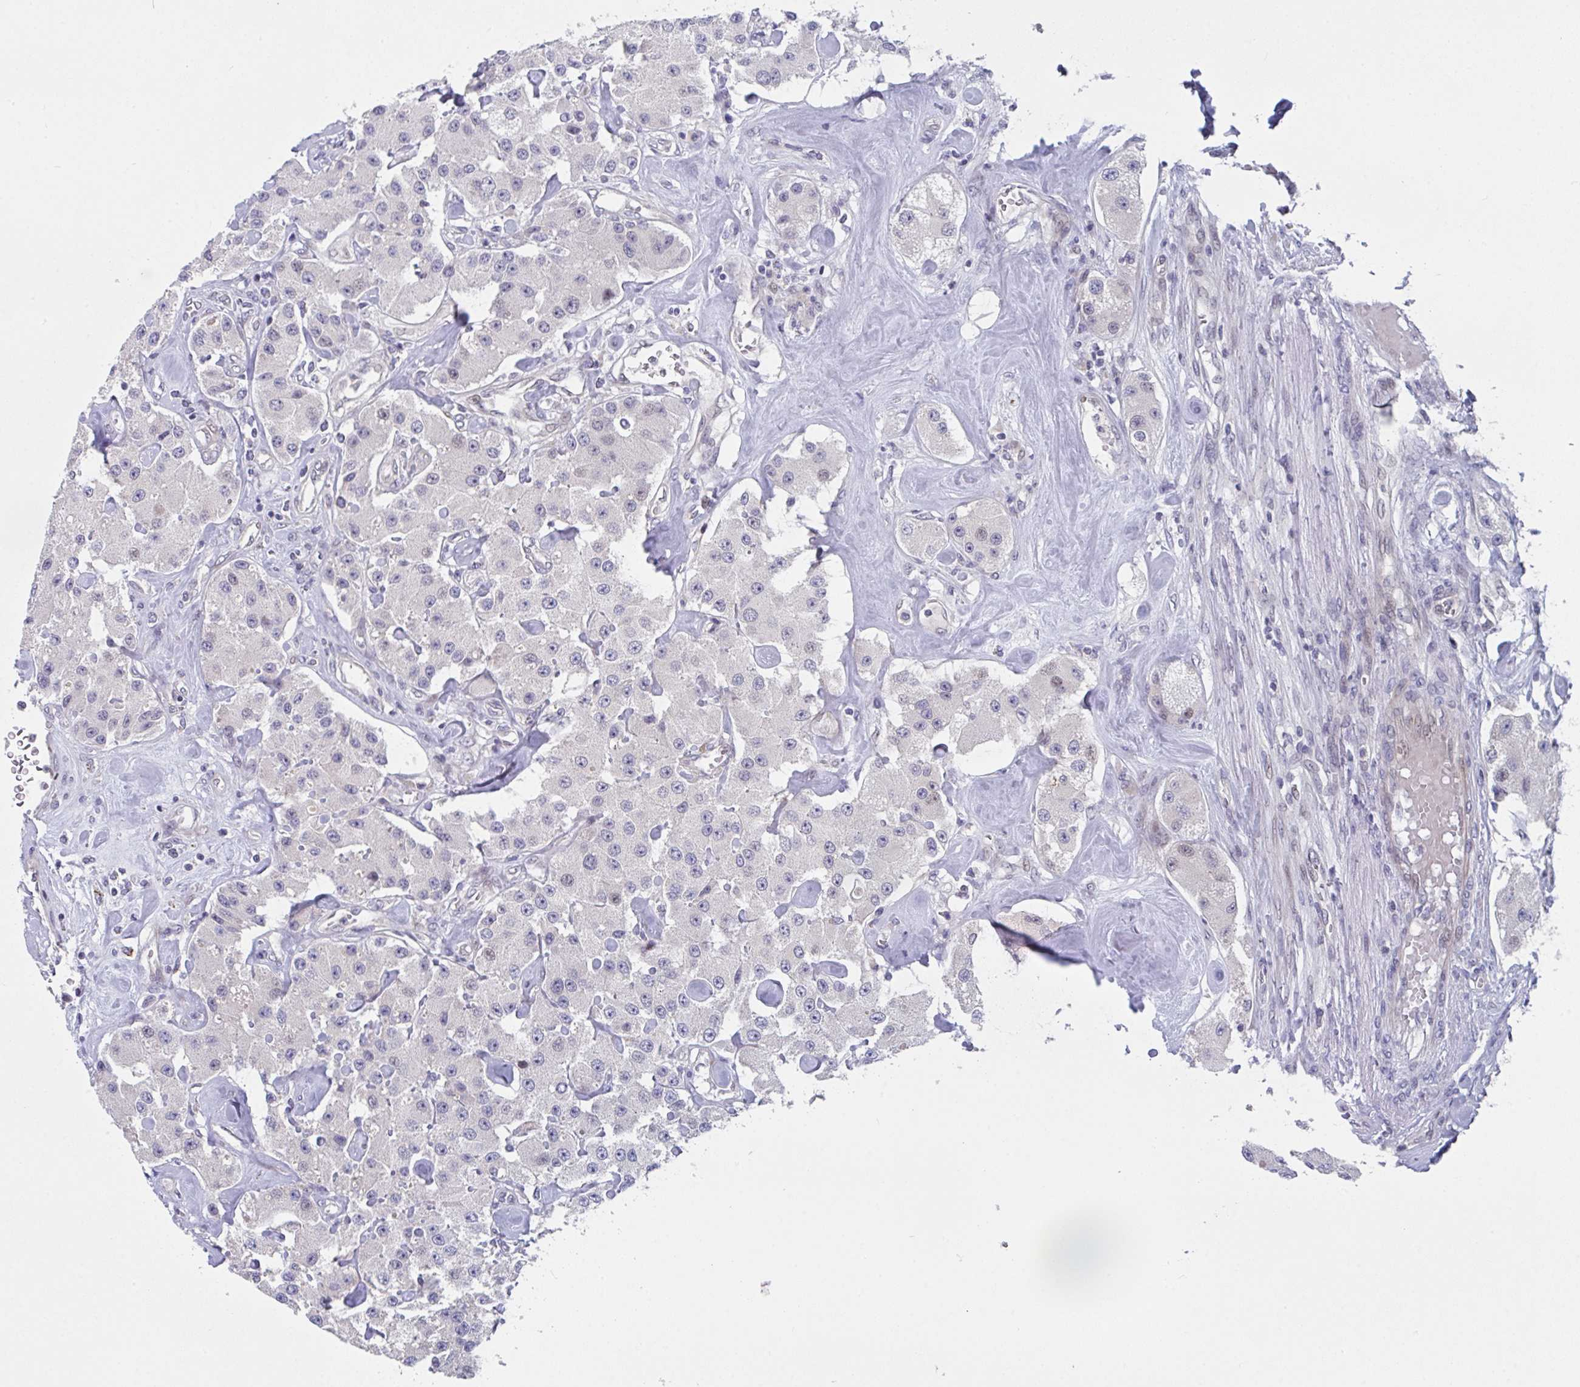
{"staining": {"intensity": "negative", "quantity": "none", "location": "none"}, "tissue": "carcinoid", "cell_type": "Tumor cells", "image_type": "cancer", "snomed": [{"axis": "morphology", "description": "Carcinoid, malignant, NOS"}, {"axis": "topography", "description": "Pancreas"}], "caption": "This is an IHC image of human carcinoid. There is no positivity in tumor cells.", "gene": "RBM18", "patient": {"sex": "male", "age": 41}}